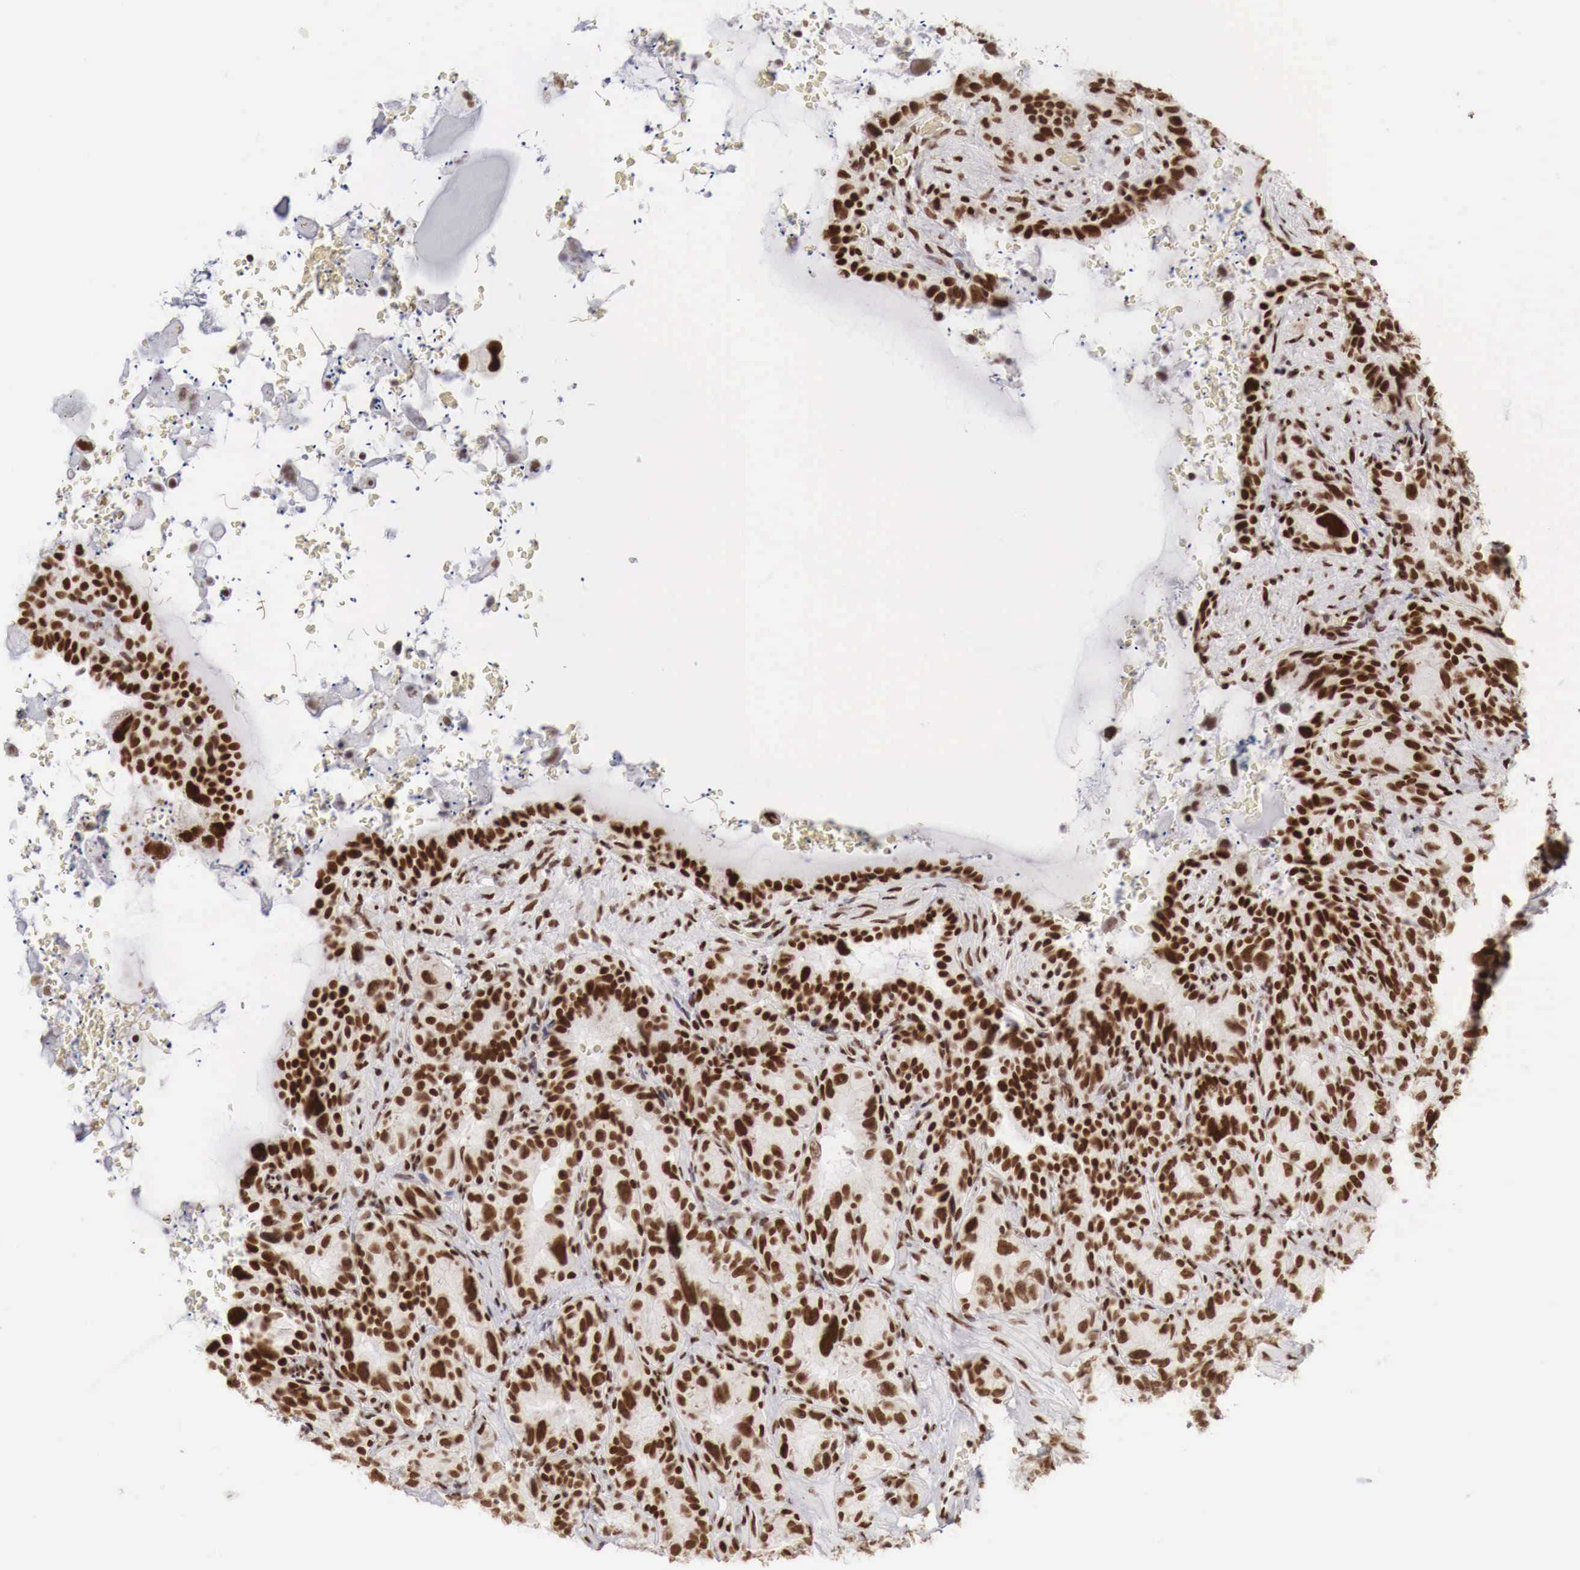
{"staining": {"intensity": "strong", "quantity": ">75%", "location": "nuclear"}, "tissue": "seminal vesicle", "cell_type": "Glandular cells", "image_type": "normal", "snomed": [{"axis": "morphology", "description": "Normal tissue, NOS"}, {"axis": "topography", "description": "Seminal veicle"}], "caption": "Immunohistochemistry (IHC) micrograph of unremarkable seminal vesicle: seminal vesicle stained using IHC displays high levels of strong protein expression localized specifically in the nuclear of glandular cells, appearing as a nuclear brown color.", "gene": "PHF14", "patient": {"sex": "male", "age": 63}}